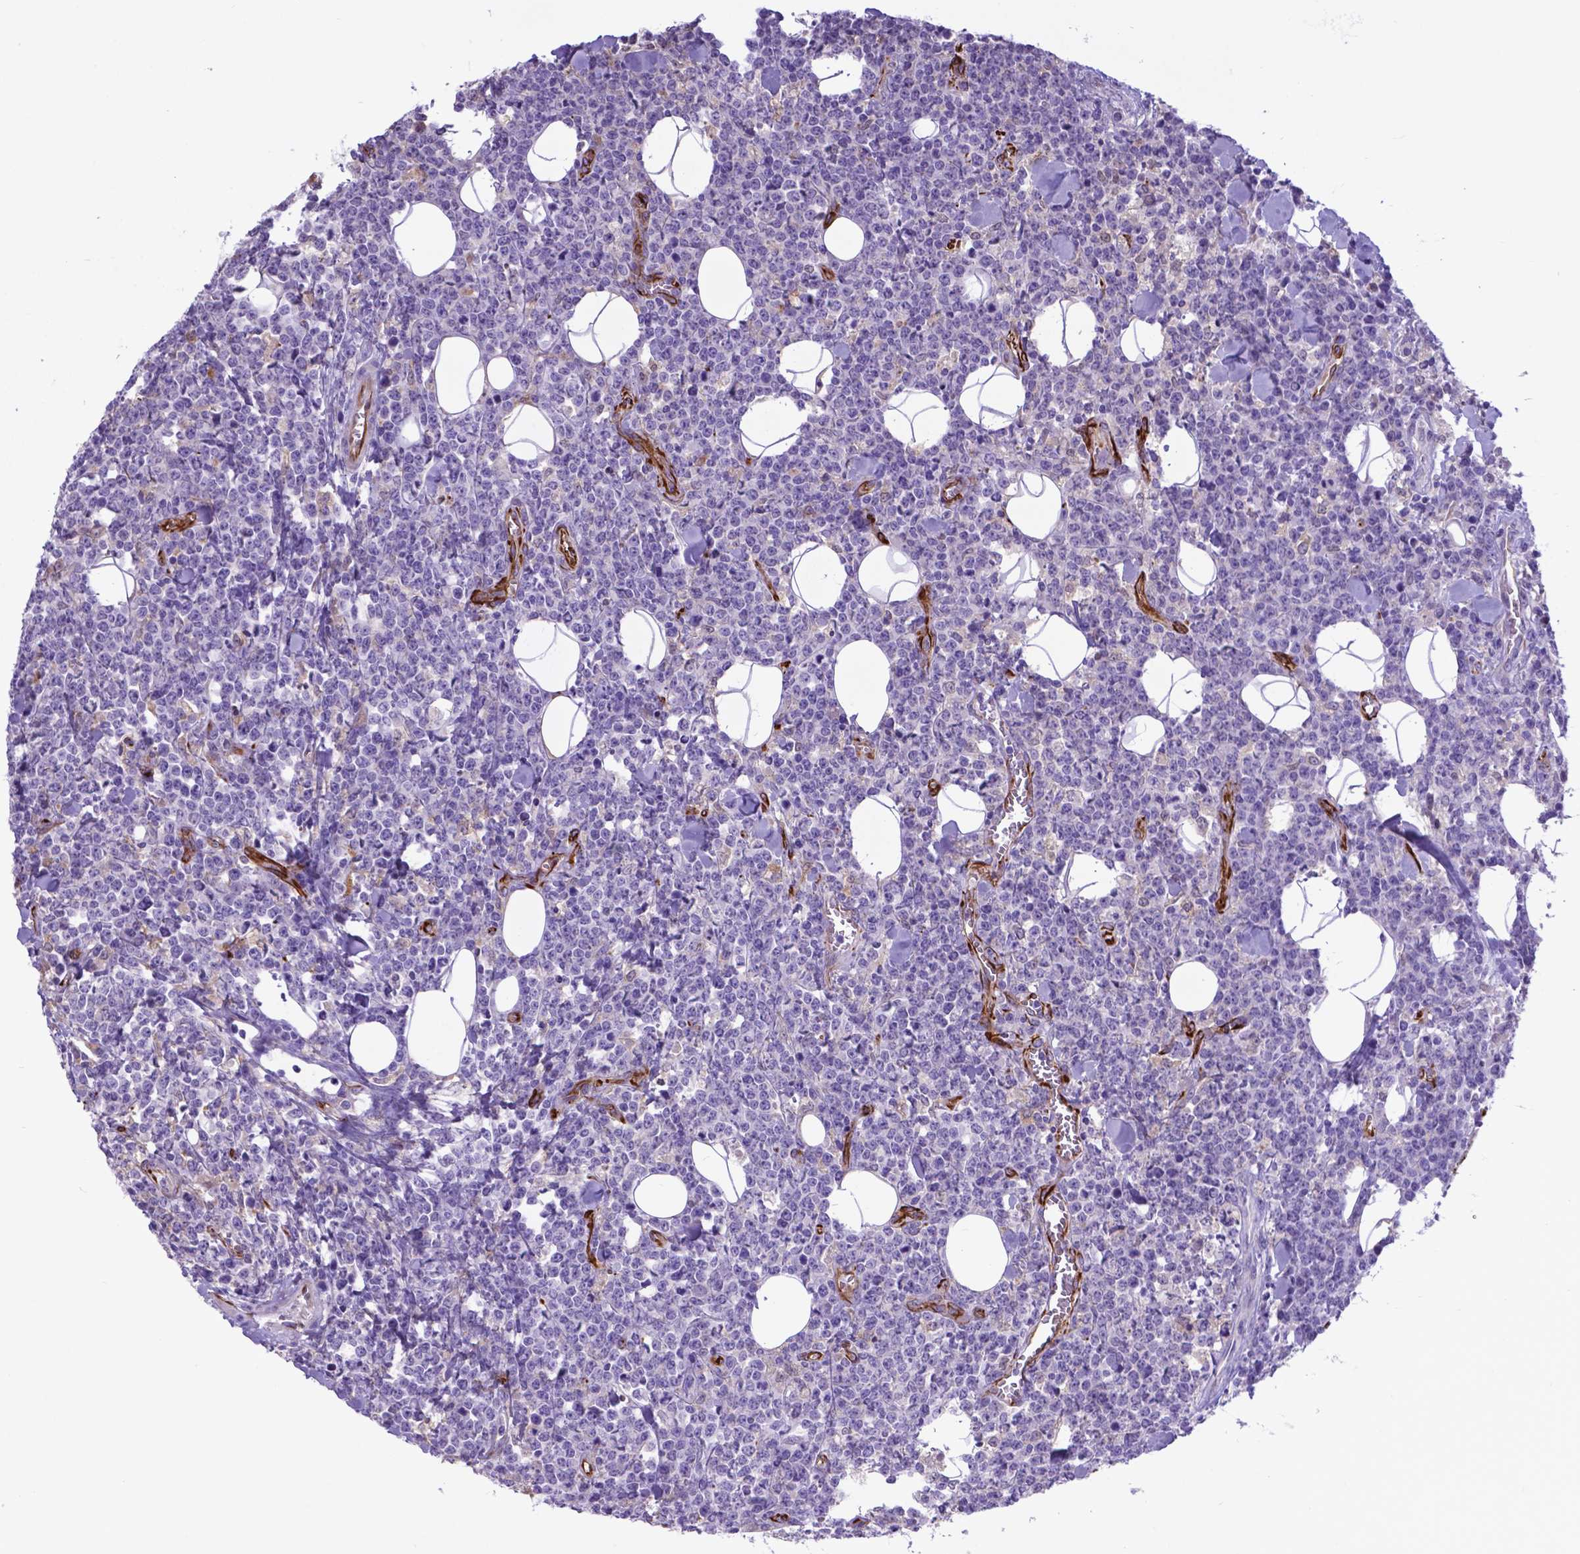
{"staining": {"intensity": "negative", "quantity": "none", "location": "none"}, "tissue": "lymphoma", "cell_type": "Tumor cells", "image_type": "cancer", "snomed": [{"axis": "morphology", "description": "Malignant lymphoma, non-Hodgkin's type, High grade"}, {"axis": "topography", "description": "Small intestine"}], "caption": "A micrograph of human lymphoma is negative for staining in tumor cells. (Stains: DAB (3,3'-diaminobenzidine) IHC with hematoxylin counter stain, Microscopy: brightfield microscopy at high magnification).", "gene": "LZTR1", "patient": {"sex": "female", "age": 56}}